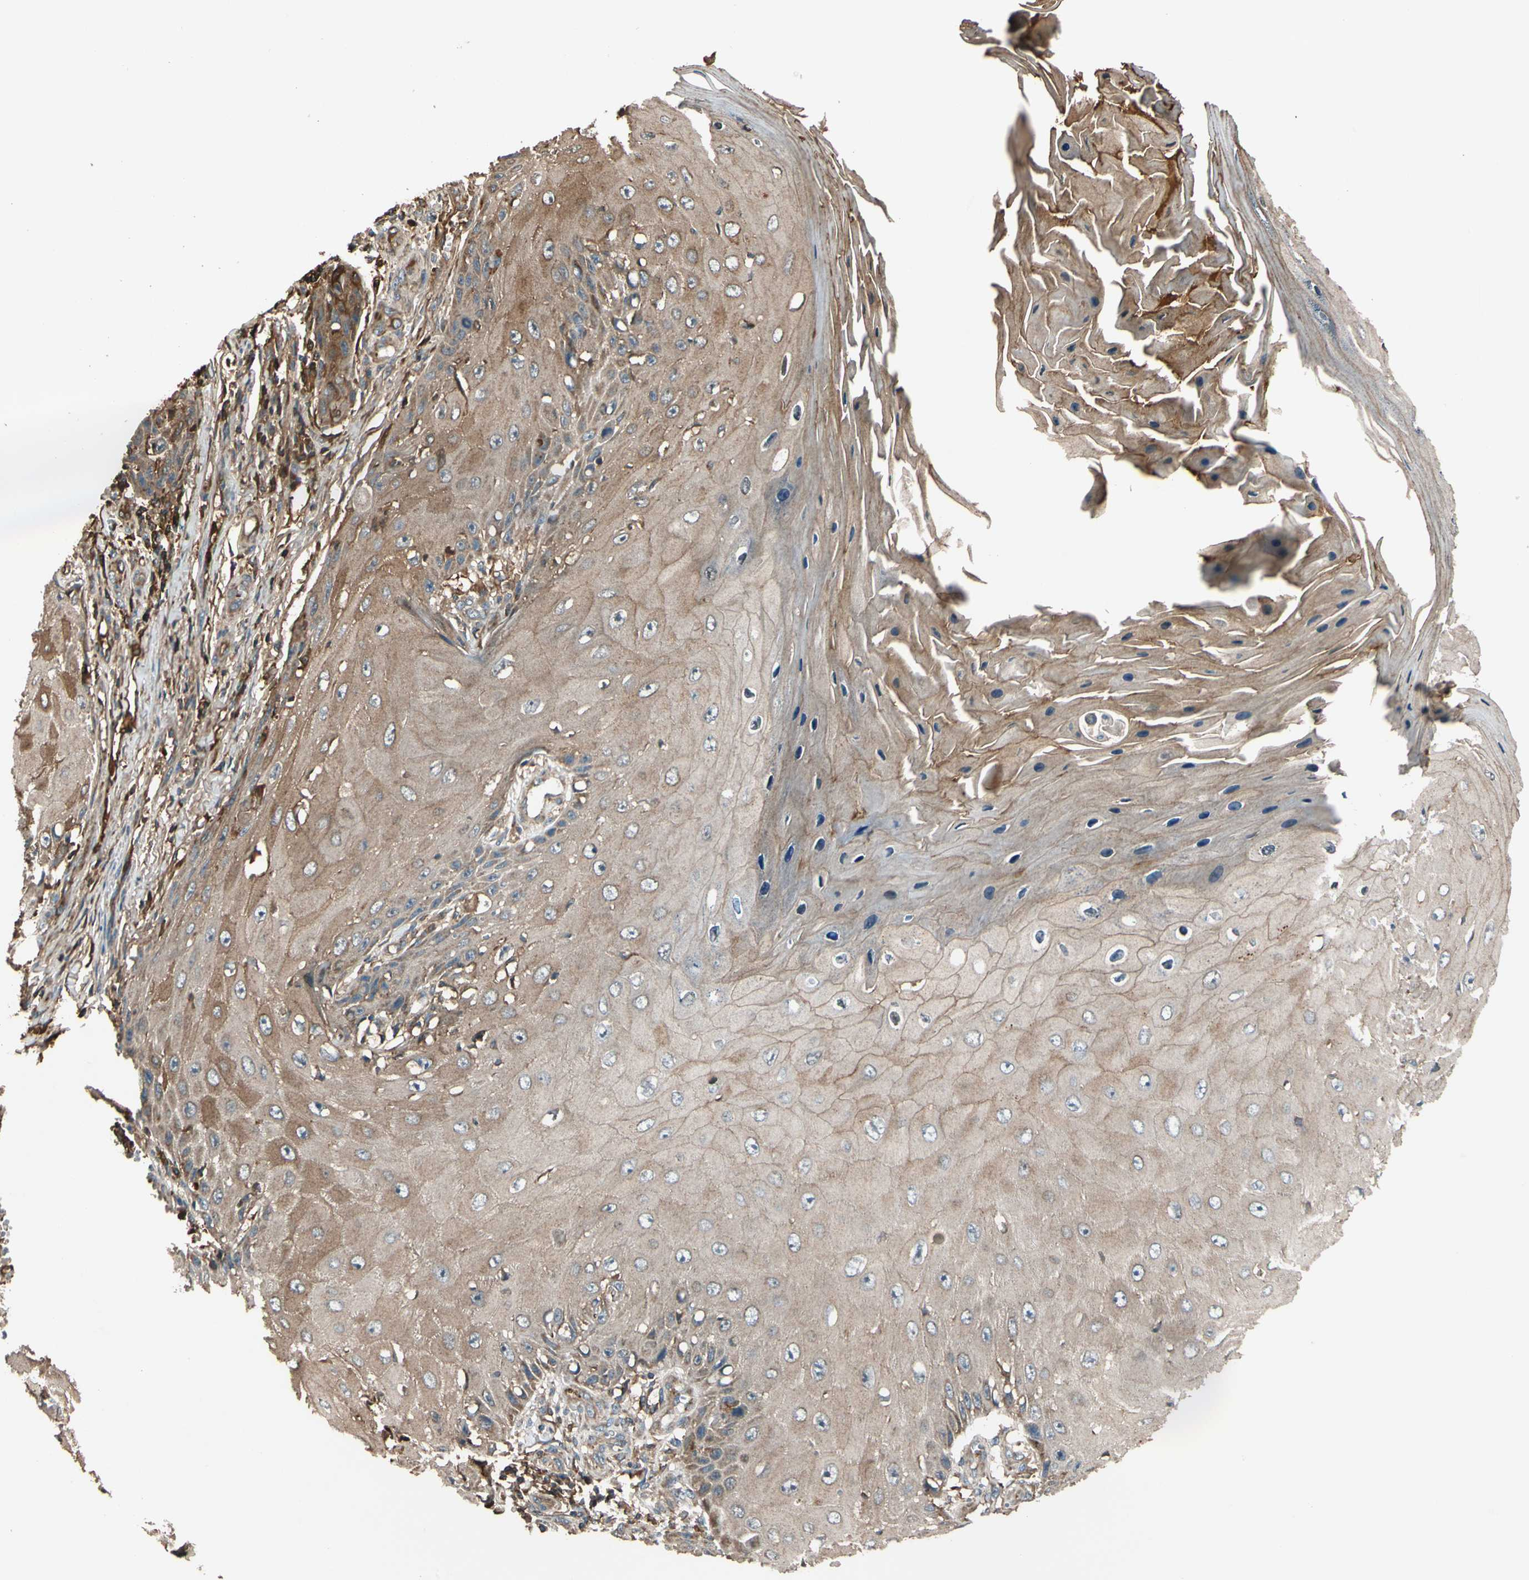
{"staining": {"intensity": "weak", "quantity": ">75%", "location": "cytoplasmic/membranous"}, "tissue": "skin cancer", "cell_type": "Tumor cells", "image_type": "cancer", "snomed": [{"axis": "morphology", "description": "Squamous cell carcinoma, NOS"}, {"axis": "topography", "description": "Skin"}], "caption": "High-magnification brightfield microscopy of skin squamous cell carcinoma stained with DAB (3,3'-diaminobenzidine) (brown) and counterstained with hematoxylin (blue). tumor cells exhibit weak cytoplasmic/membranous staining is seen in approximately>75% of cells.", "gene": "STX11", "patient": {"sex": "female", "age": 73}}